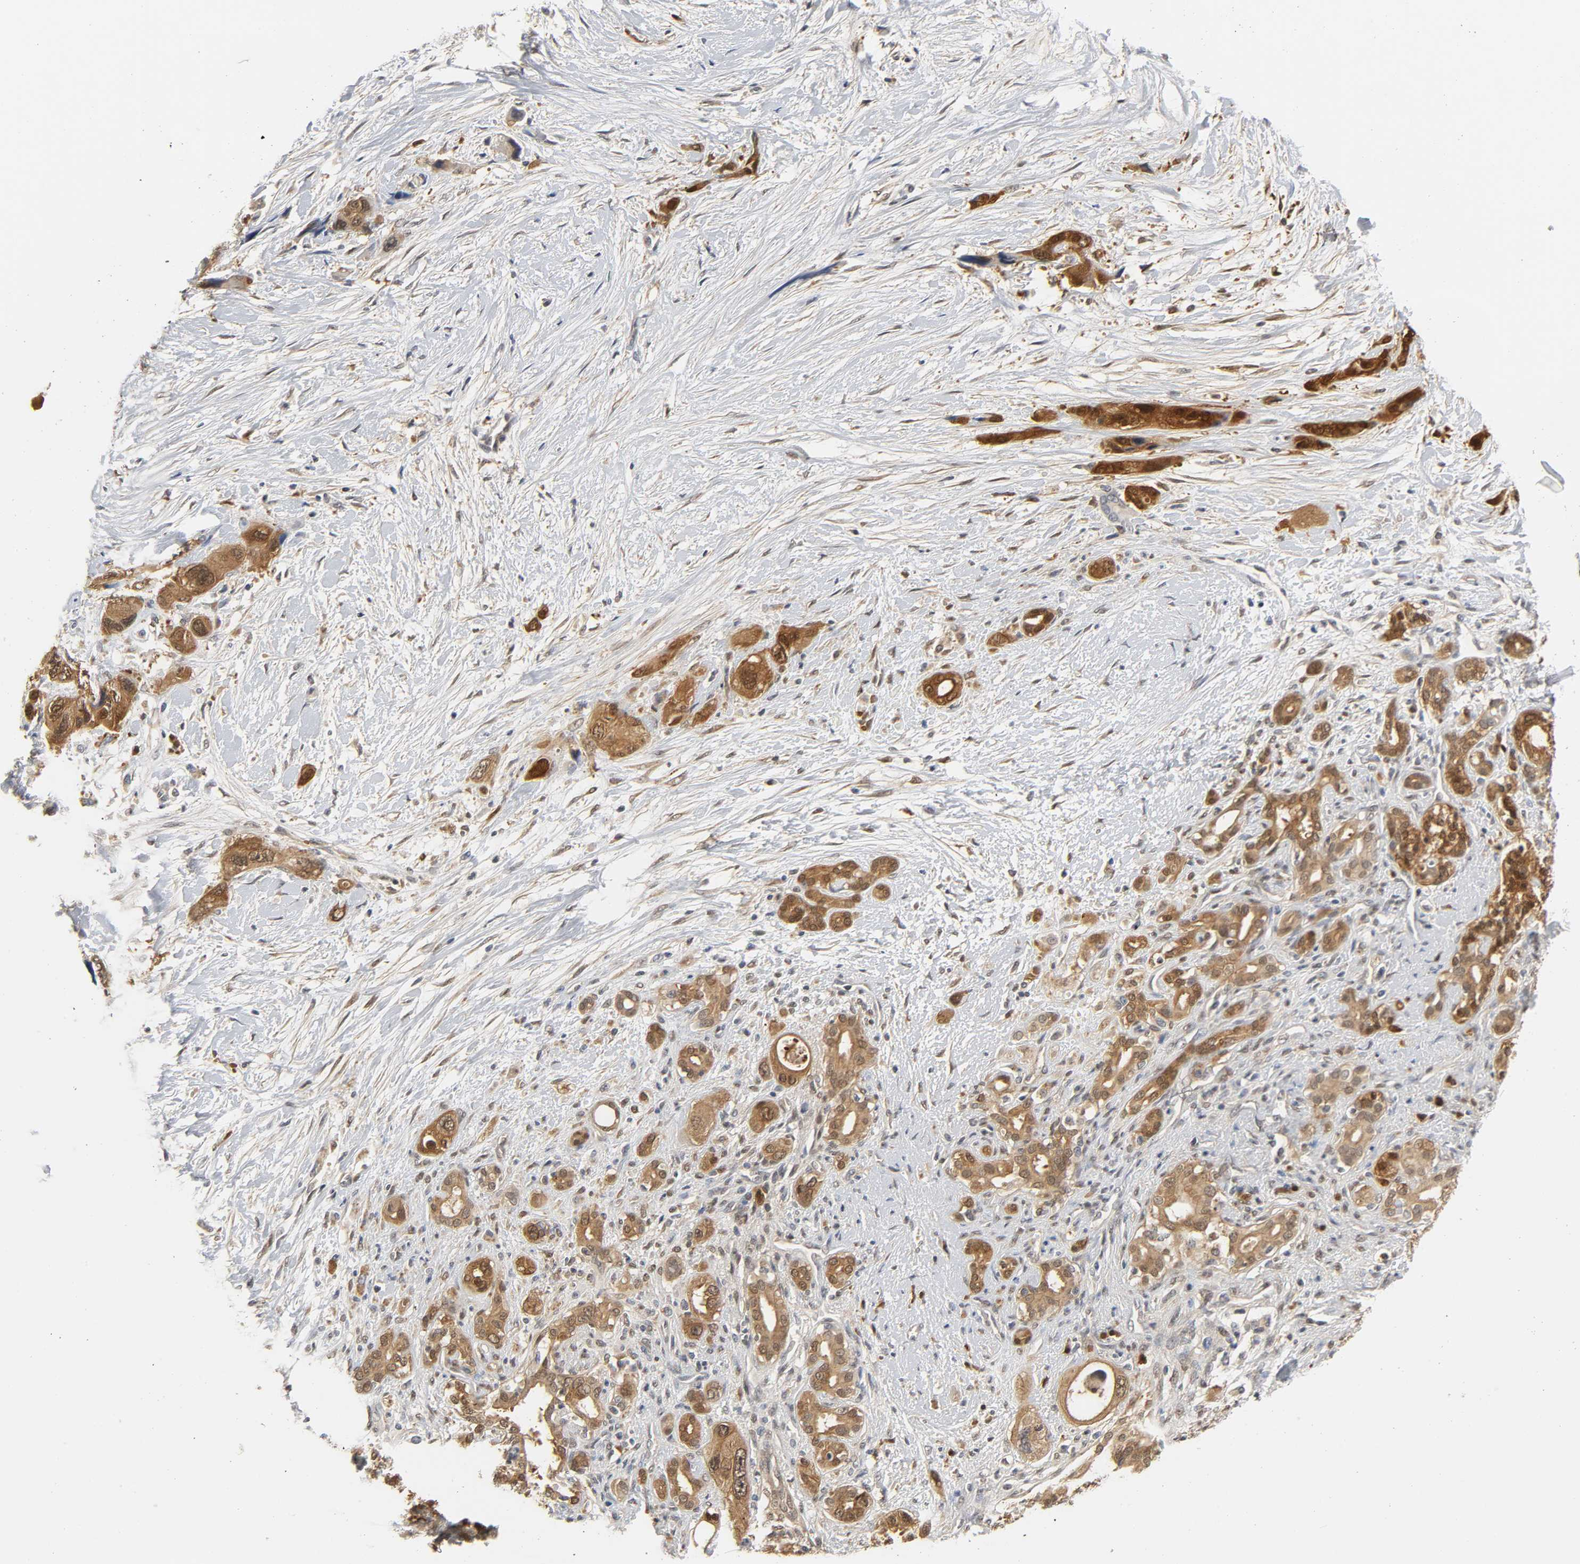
{"staining": {"intensity": "strong", "quantity": ">75%", "location": "cytoplasmic/membranous,nuclear"}, "tissue": "pancreatic cancer", "cell_type": "Tumor cells", "image_type": "cancer", "snomed": [{"axis": "morphology", "description": "Adenocarcinoma, NOS"}, {"axis": "topography", "description": "Pancreas"}], "caption": "Human pancreatic cancer (adenocarcinoma) stained with a protein marker exhibits strong staining in tumor cells.", "gene": "MIF", "patient": {"sex": "male", "age": 46}}